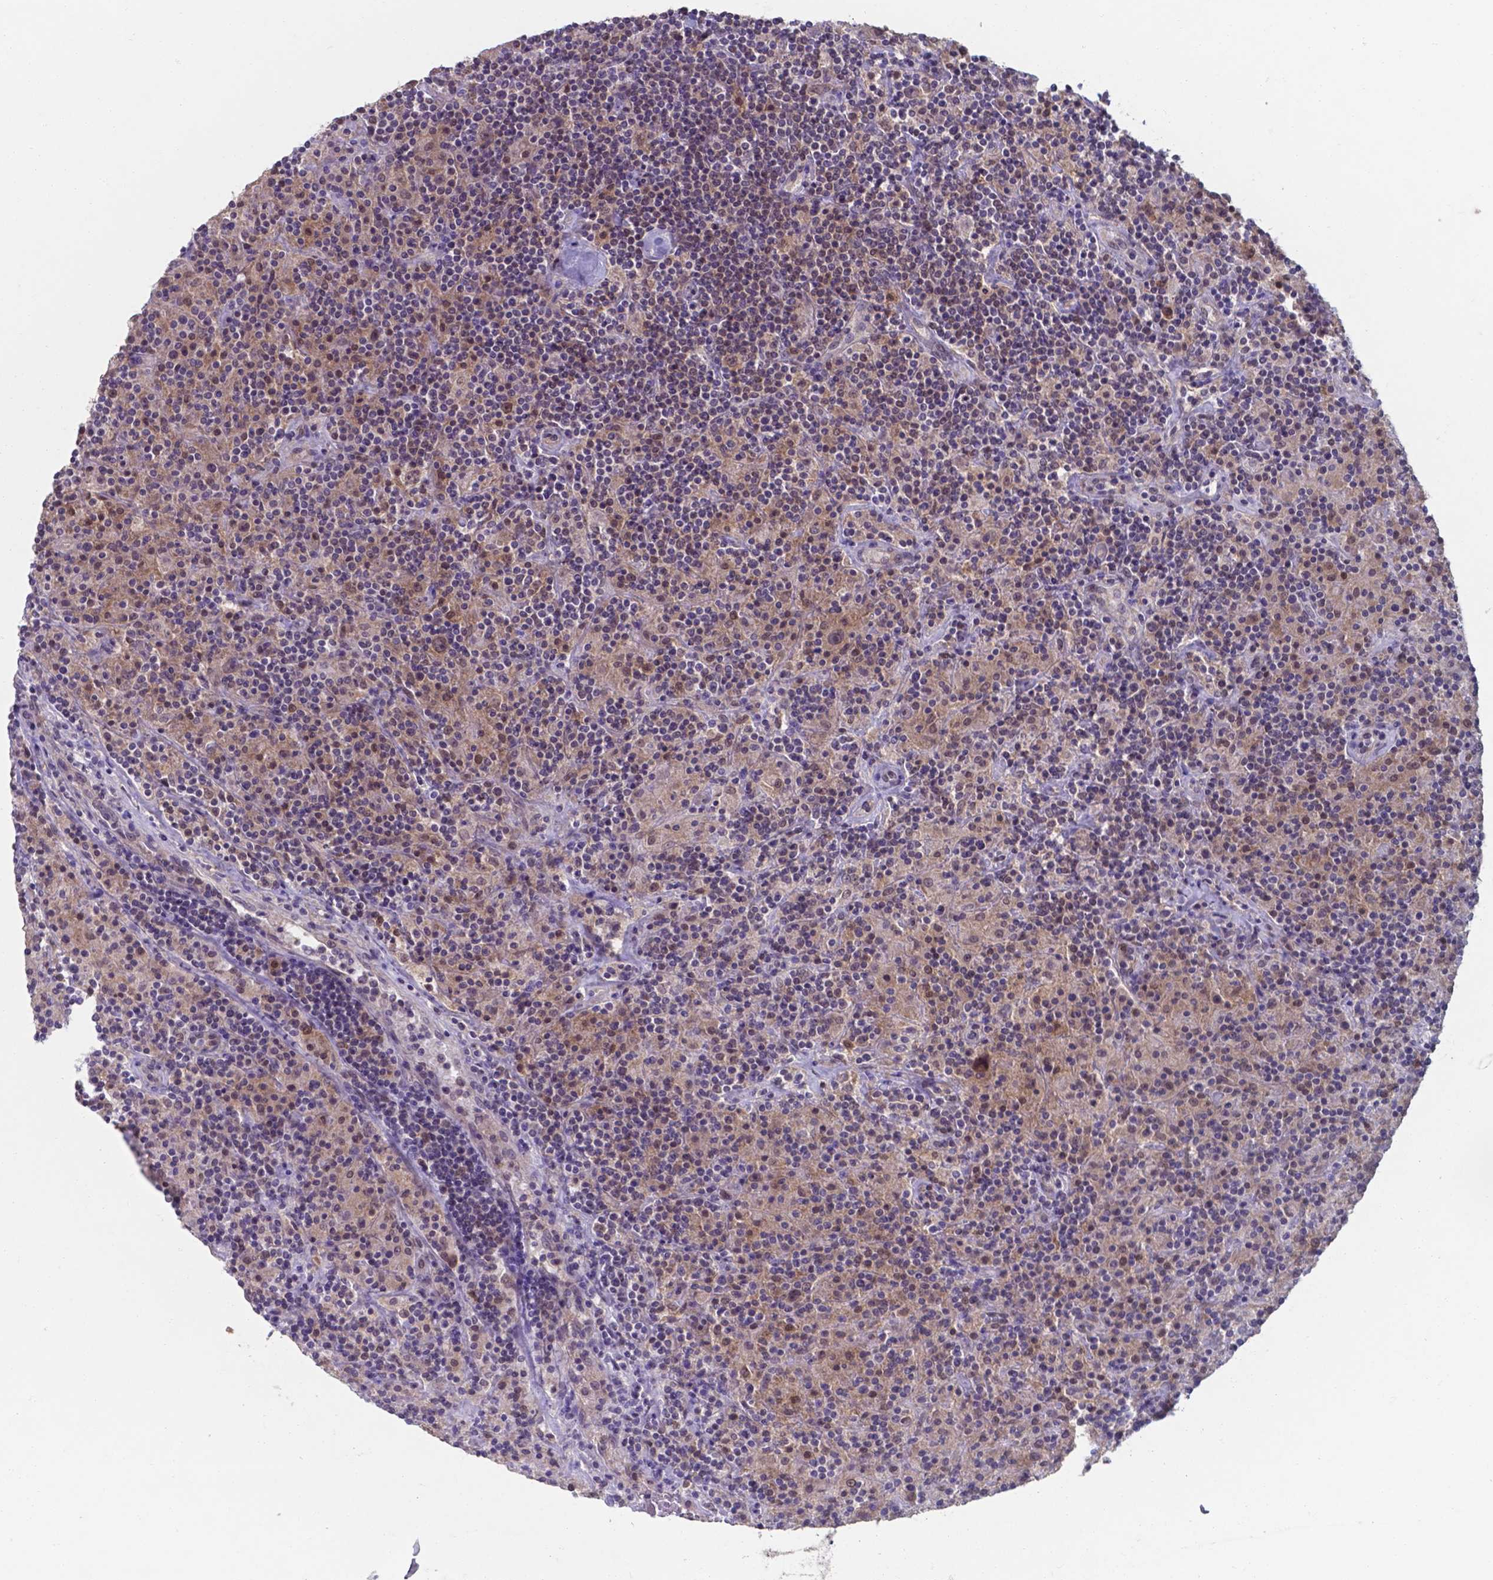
{"staining": {"intensity": "weak", "quantity": ">75%", "location": "cytoplasmic/membranous,nuclear"}, "tissue": "lymphoma", "cell_type": "Tumor cells", "image_type": "cancer", "snomed": [{"axis": "morphology", "description": "Hodgkin's disease, NOS"}, {"axis": "topography", "description": "Lymph node"}], "caption": "Immunohistochemical staining of Hodgkin's disease shows low levels of weak cytoplasmic/membranous and nuclear expression in about >75% of tumor cells. The staining was performed using DAB (3,3'-diaminobenzidine) to visualize the protein expression in brown, while the nuclei were stained in blue with hematoxylin (Magnification: 20x).", "gene": "UBE2E2", "patient": {"sex": "male", "age": 70}}